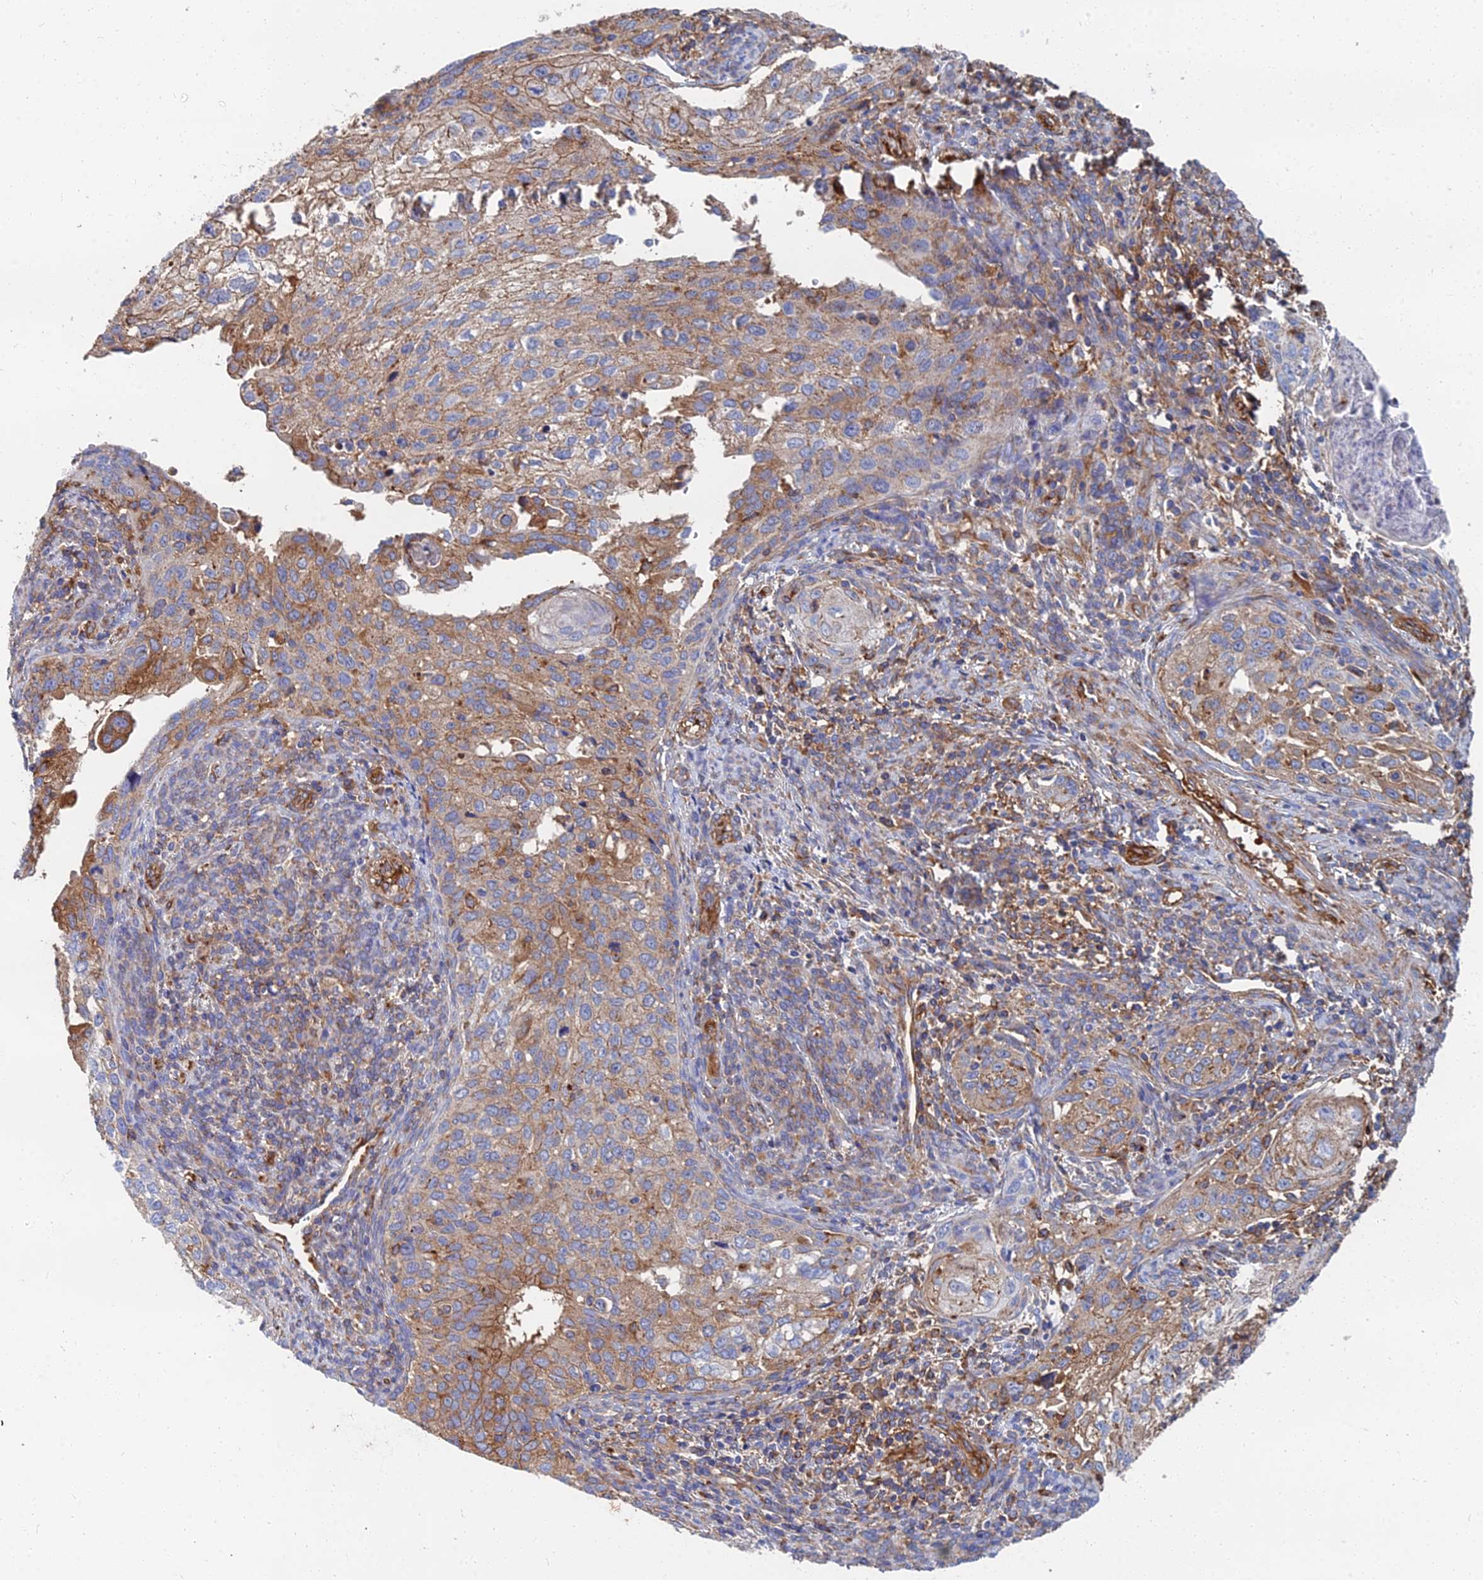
{"staining": {"intensity": "moderate", "quantity": ">75%", "location": "cytoplasmic/membranous"}, "tissue": "cervical cancer", "cell_type": "Tumor cells", "image_type": "cancer", "snomed": [{"axis": "morphology", "description": "Squamous cell carcinoma, NOS"}, {"axis": "topography", "description": "Cervix"}], "caption": "Protein staining by IHC reveals moderate cytoplasmic/membranous positivity in about >75% of tumor cells in cervical cancer.", "gene": "GPR42", "patient": {"sex": "female", "age": 67}}